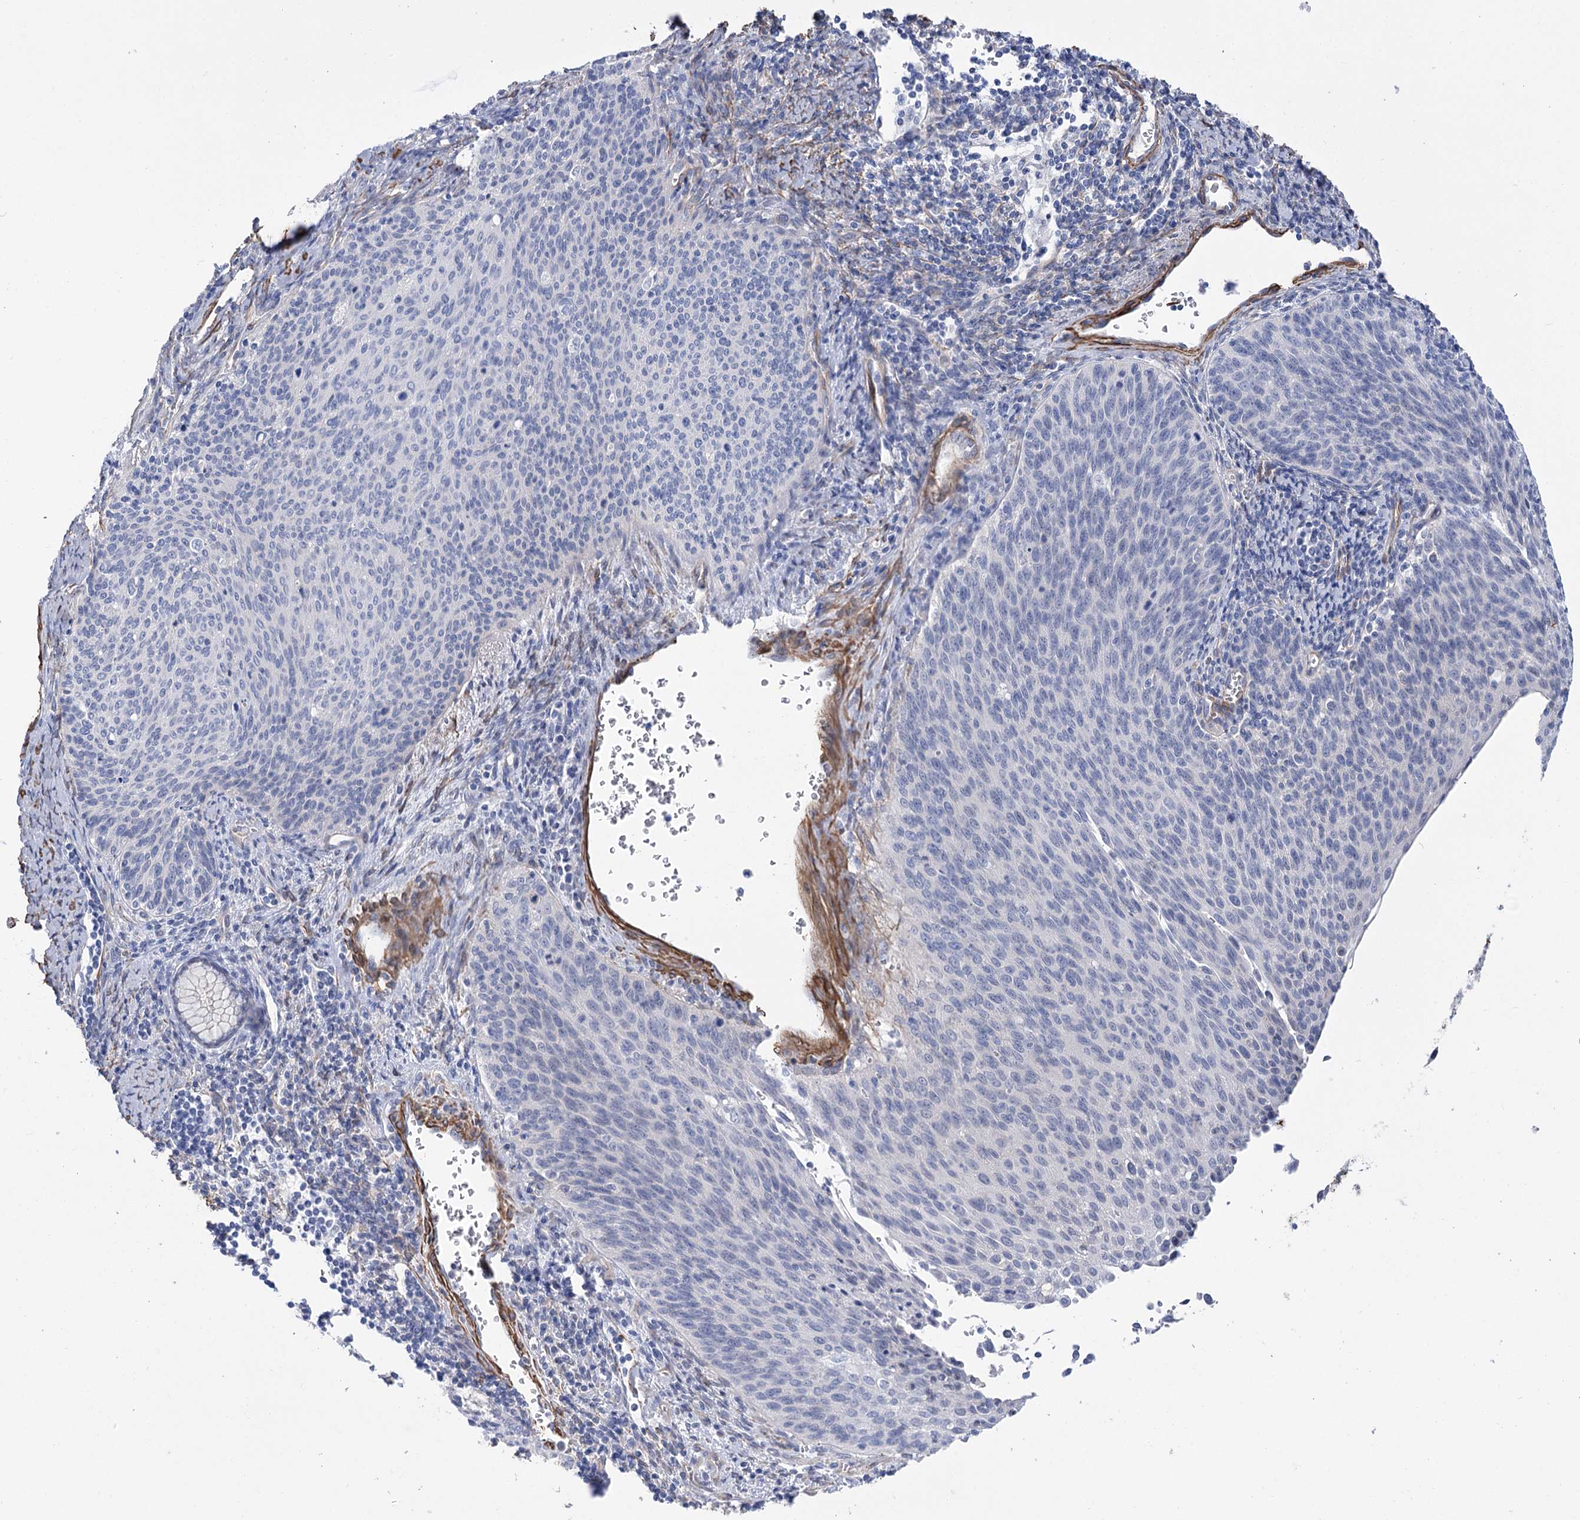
{"staining": {"intensity": "negative", "quantity": "none", "location": "none"}, "tissue": "cervical cancer", "cell_type": "Tumor cells", "image_type": "cancer", "snomed": [{"axis": "morphology", "description": "Squamous cell carcinoma, NOS"}, {"axis": "topography", "description": "Cervix"}], "caption": "Immunohistochemistry histopathology image of human cervical squamous cell carcinoma stained for a protein (brown), which reveals no positivity in tumor cells.", "gene": "WASHC3", "patient": {"sex": "female", "age": 55}}